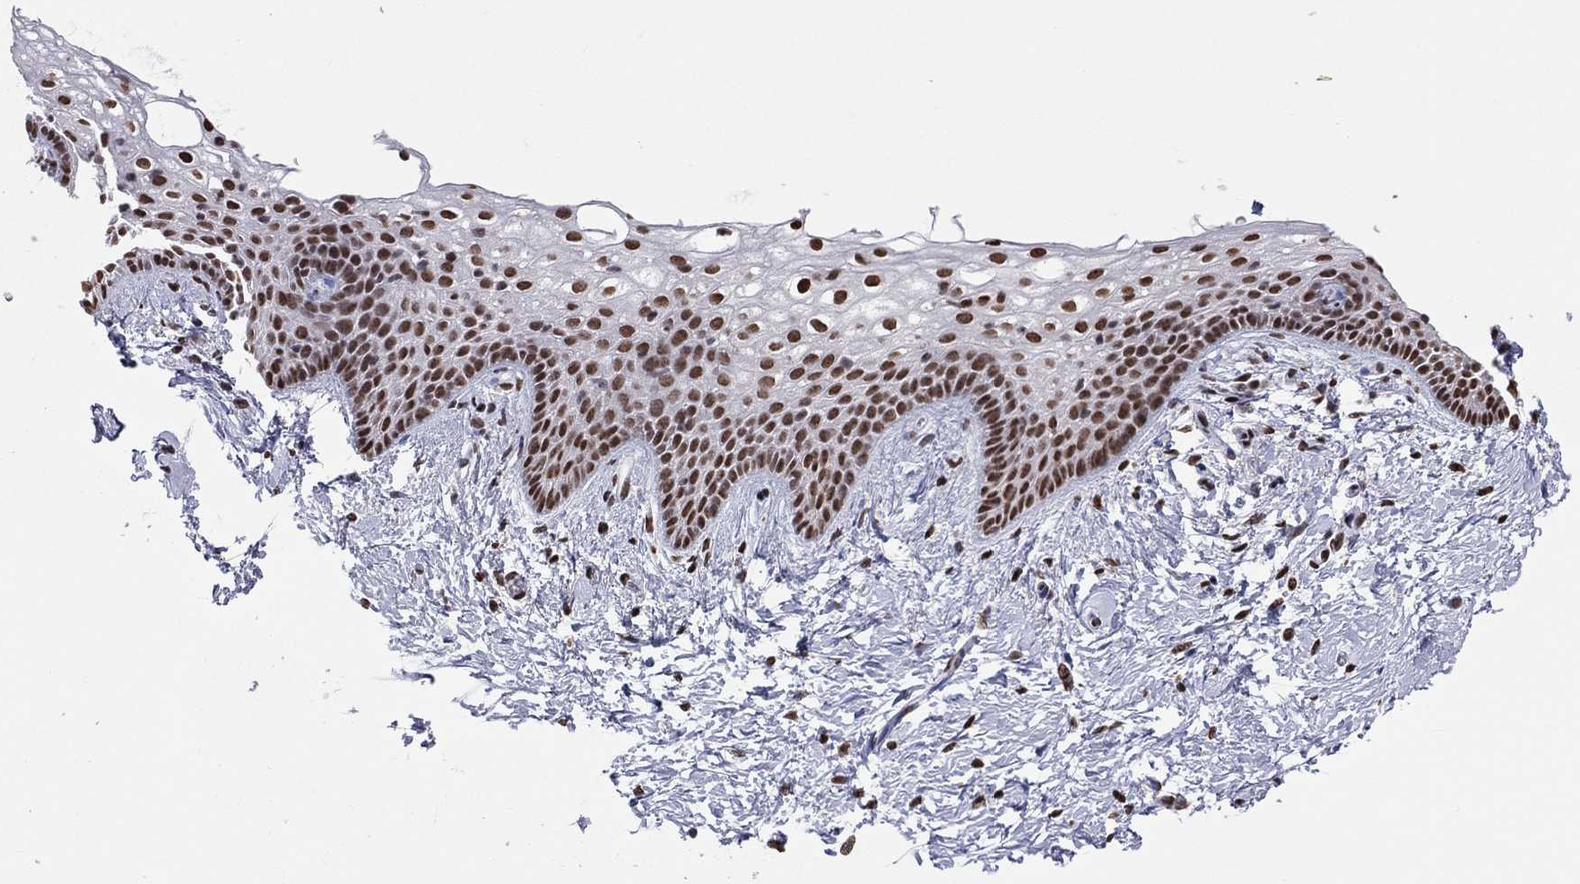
{"staining": {"intensity": "strong", "quantity": ">75%", "location": "nuclear"}, "tissue": "vagina", "cell_type": "Squamous epithelial cells", "image_type": "normal", "snomed": [{"axis": "morphology", "description": "Normal tissue, NOS"}, {"axis": "topography", "description": "Vagina"}], "caption": "This micrograph displays normal vagina stained with immunohistochemistry (IHC) to label a protein in brown. The nuclear of squamous epithelial cells show strong positivity for the protein. Nuclei are counter-stained blue.", "gene": "ZNF7", "patient": {"sex": "female", "age": 61}}